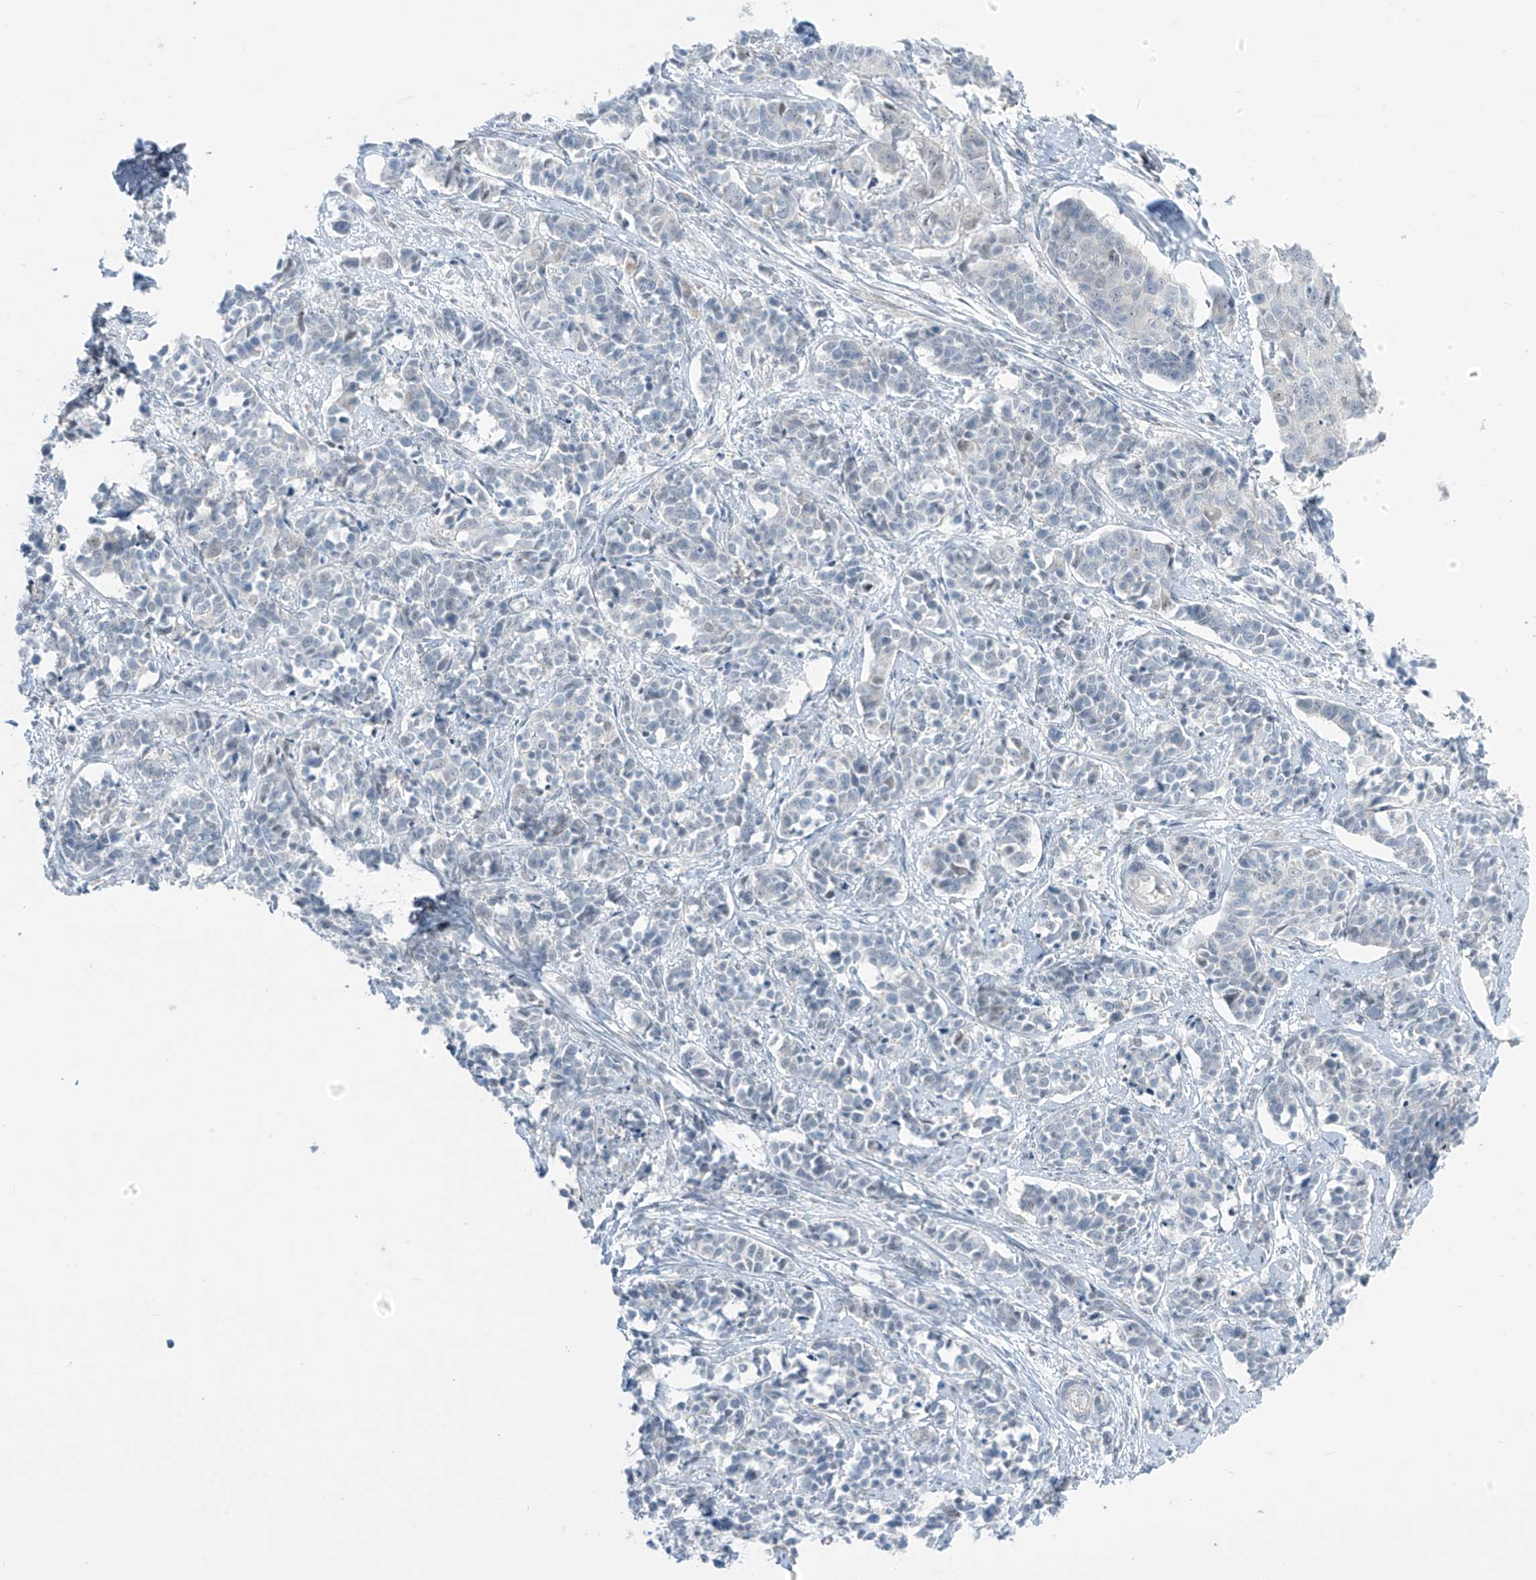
{"staining": {"intensity": "negative", "quantity": "none", "location": "none"}, "tissue": "cervical cancer", "cell_type": "Tumor cells", "image_type": "cancer", "snomed": [{"axis": "morphology", "description": "Normal tissue, NOS"}, {"axis": "morphology", "description": "Squamous cell carcinoma, NOS"}, {"axis": "topography", "description": "Cervix"}], "caption": "Immunohistochemistry of human cervical cancer displays no staining in tumor cells.", "gene": "ASPRV1", "patient": {"sex": "female", "age": 35}}